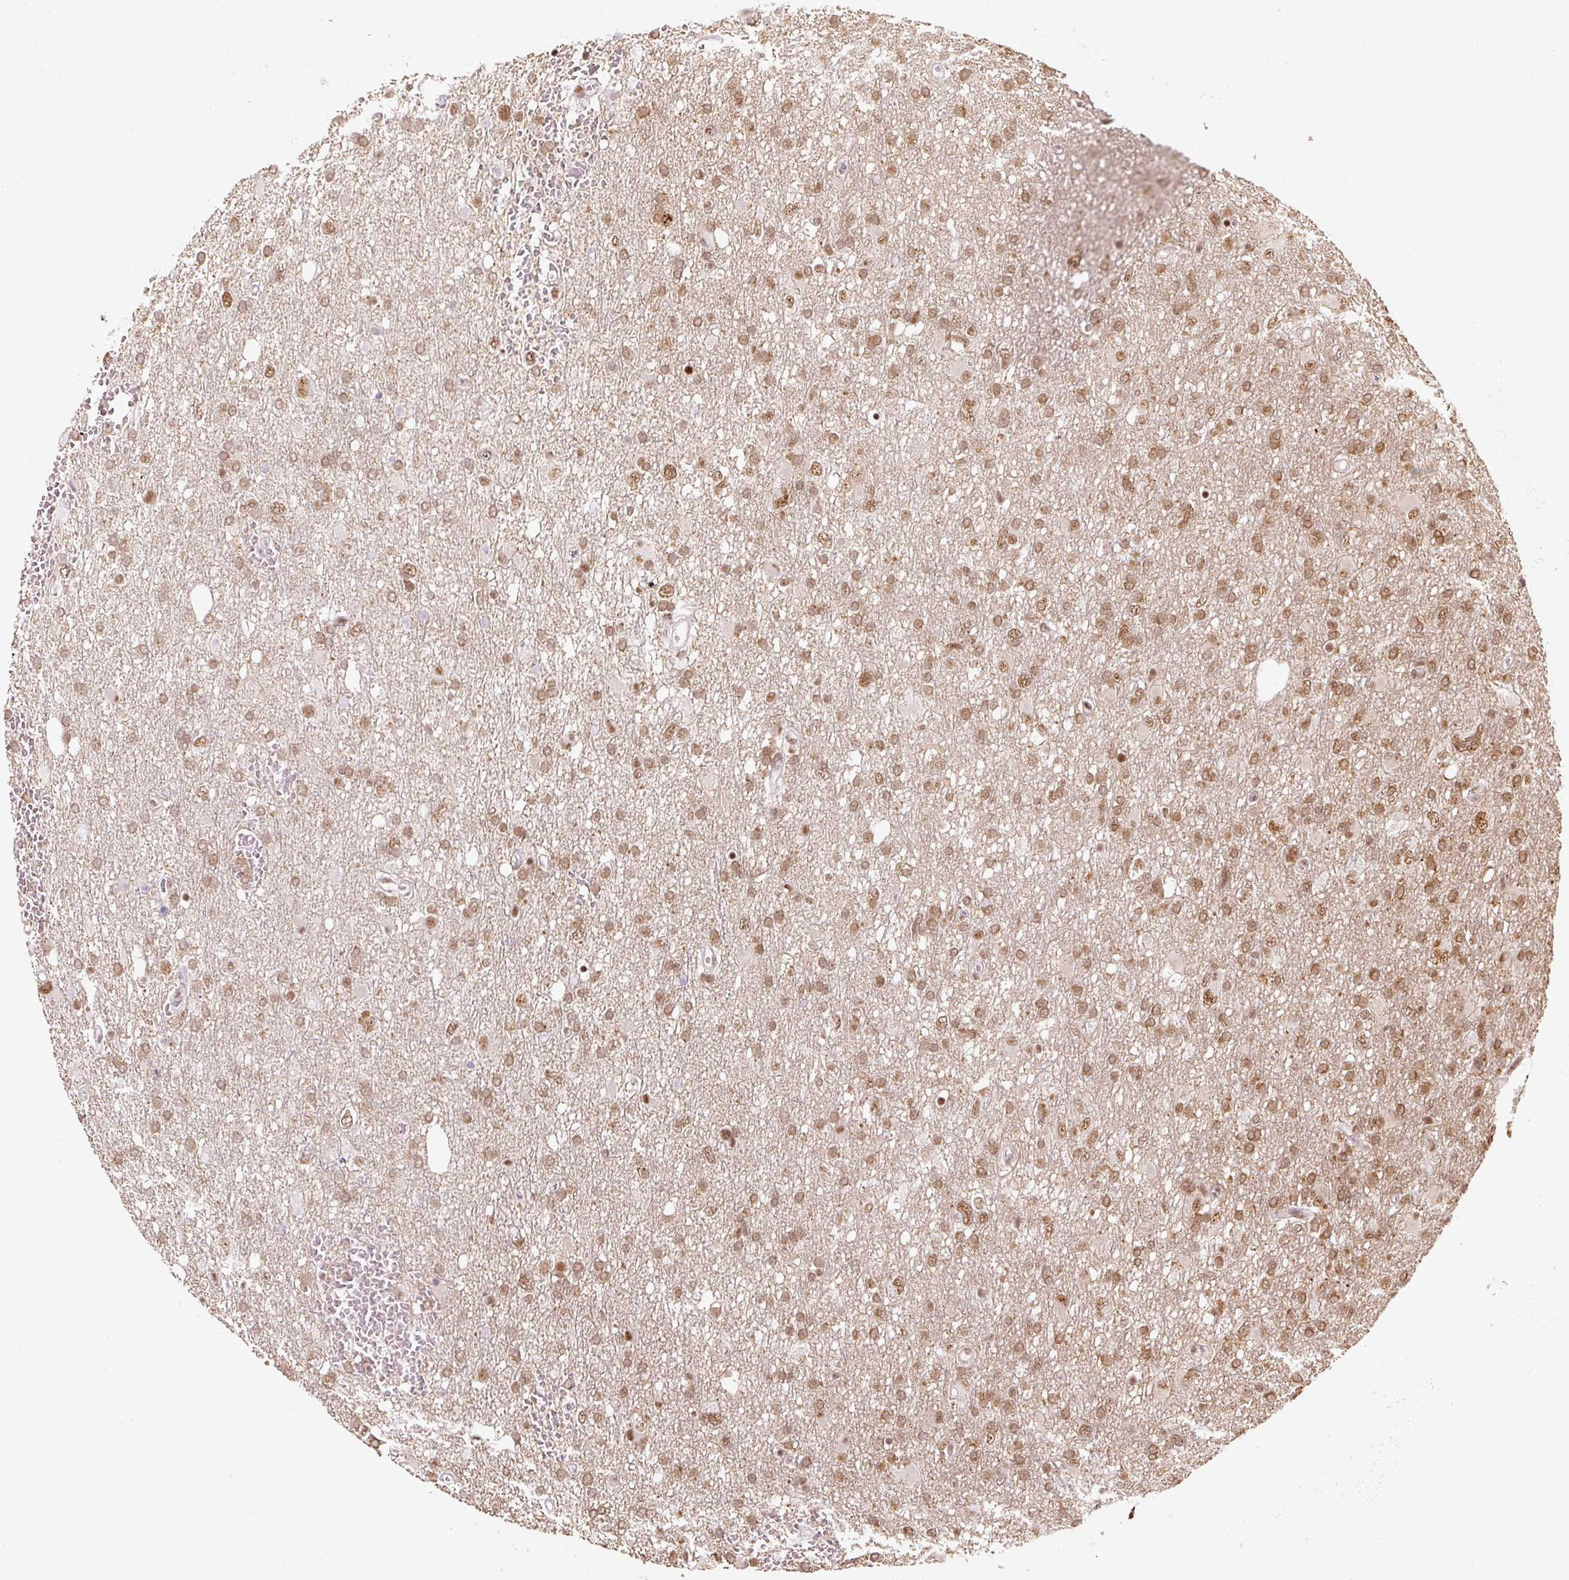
{"staining": {"intensity": "moderate", "quantity": ">75%", "location": "nuclear"}, "tissue": "glioma", "cell_type": "Tumor cells", "image_type": "cancer", "snomed": [{"axis": "morphology", "description": "Glioma, malignant, High grade"}, {"axis": "topography", "description": "Brain"}], "caption": "Immunohistochemical staining of glioma displays moderate nuclear protein expression in about >75% of tumor cells.", "gene": "U2AF2", "patient": {"sex": "male", "age": 61}}